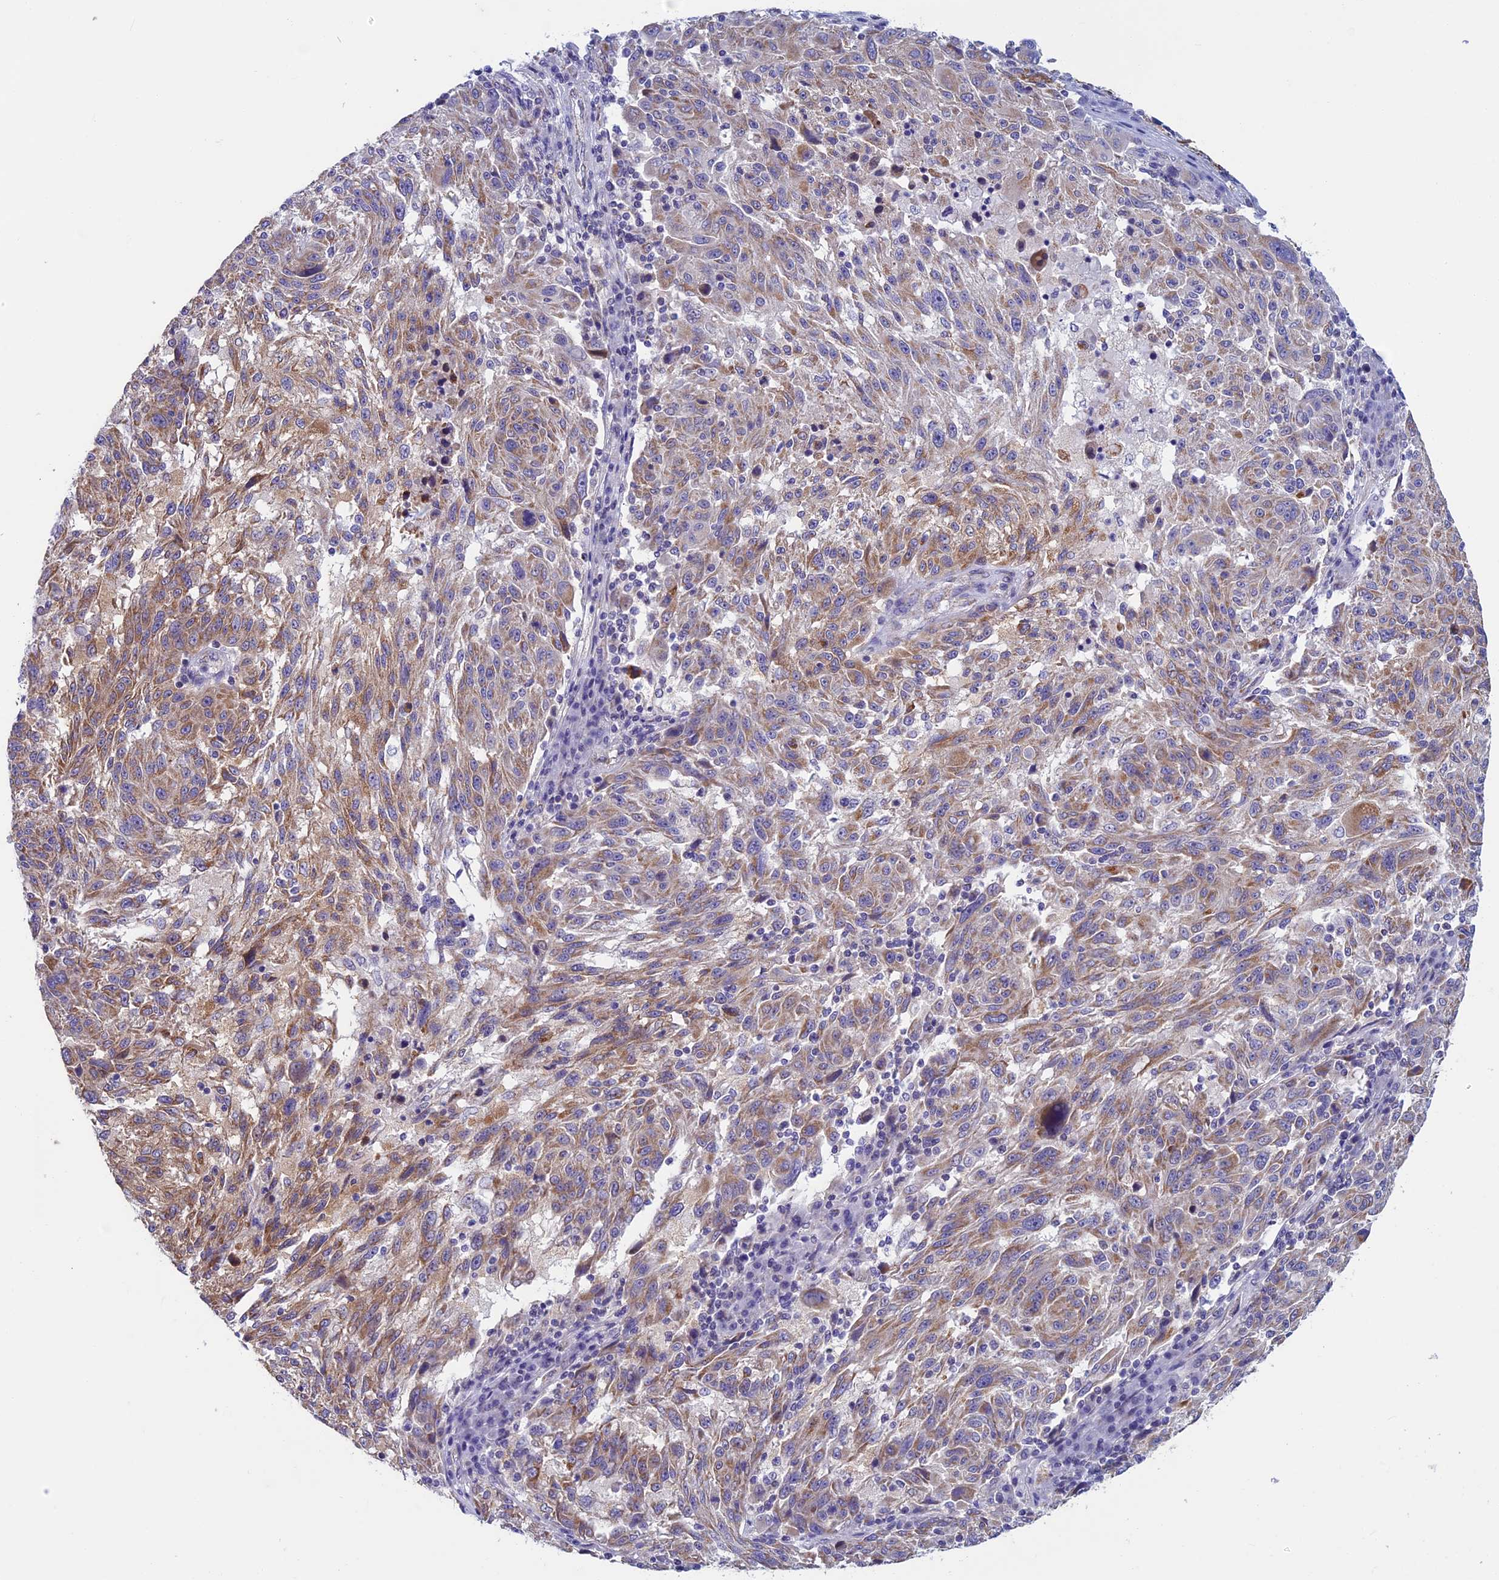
{"staining": {"intensity": "moderate", "quantity": ">75%", "location": "cytoplasmic/membranous"}, "tissue": "melanoma", "cell_type": "Tumor cells", "image_type": "cancer", "snomed": [{"axis": "morphology", "description": "Malignant melanoma, NOS"}, {"axis": "topography", "description": "Skin"}], "caption": "Immunohistochemistry histopathology image of neoplastic tissue: melanoma stained using IHC displays medium levels of moderate protein expression localized specifically in the cytoplasmic/membranous of tumor cells, appearing as a cytoplasmic/membranous brown color.", "gene": "MFSD12", "patient": {"sex": "male", "age": 53}}